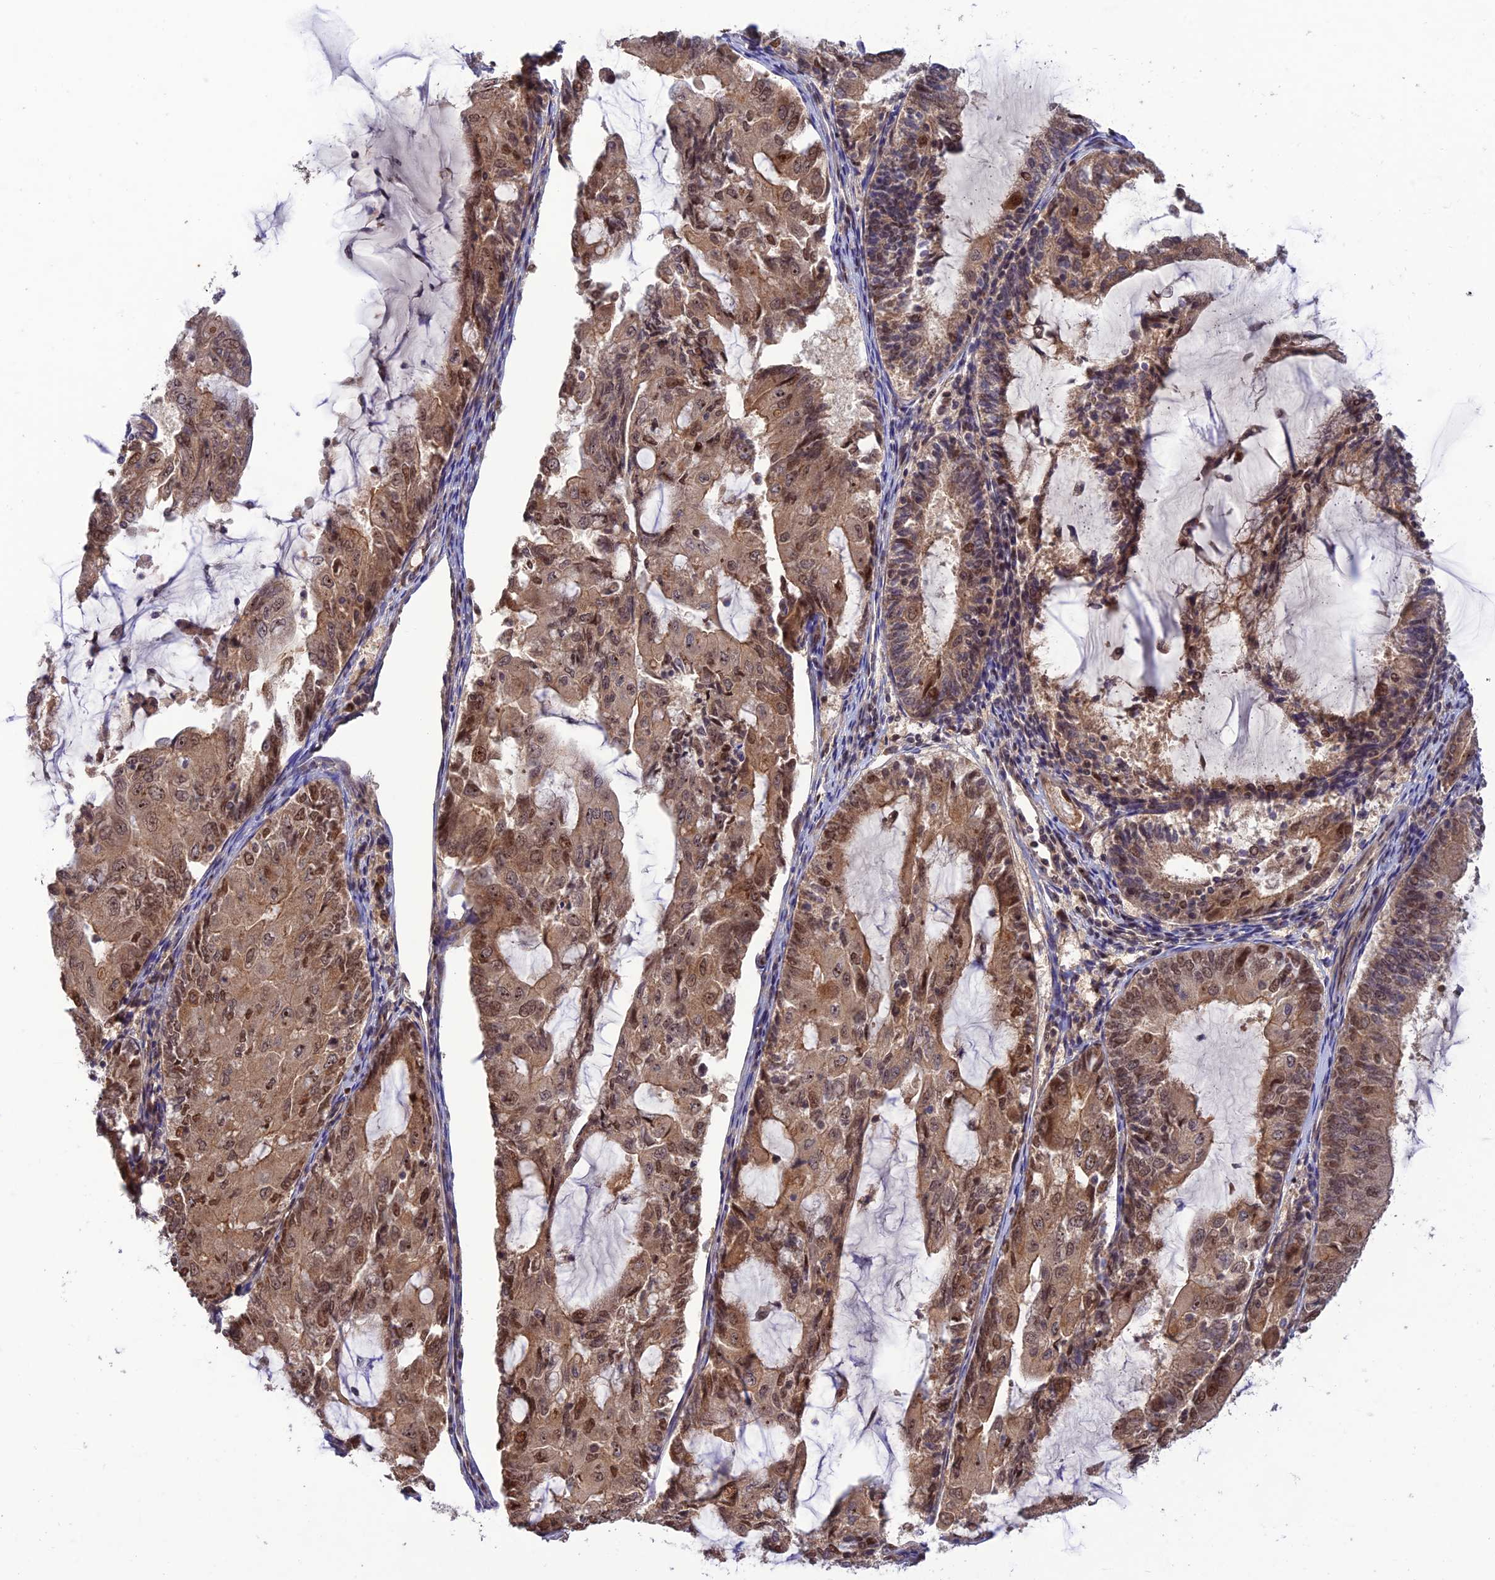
{"staining": {"intensity": "moderate", "quantity": ">75%", "location": "cytoplasmic/membranous,nuclear"}, "tissue": "endometrial cancer", "cell_type": "Tumor cells", "image_type": "cancer", "snomed": [{"axis": "morphology", "description": "Adenocarcinoma, NOS"}, {"axis": "topography", "description": "Endometrium"}], "caption": "Protein expression analysis of human adenocarcinoma (endometrial) reveals moderate cytoplasmic/membranous and nuclear expression in about >75% of tumor cells.", "gene": "REV1", "patient": {"sex": "female", "age": 81}}